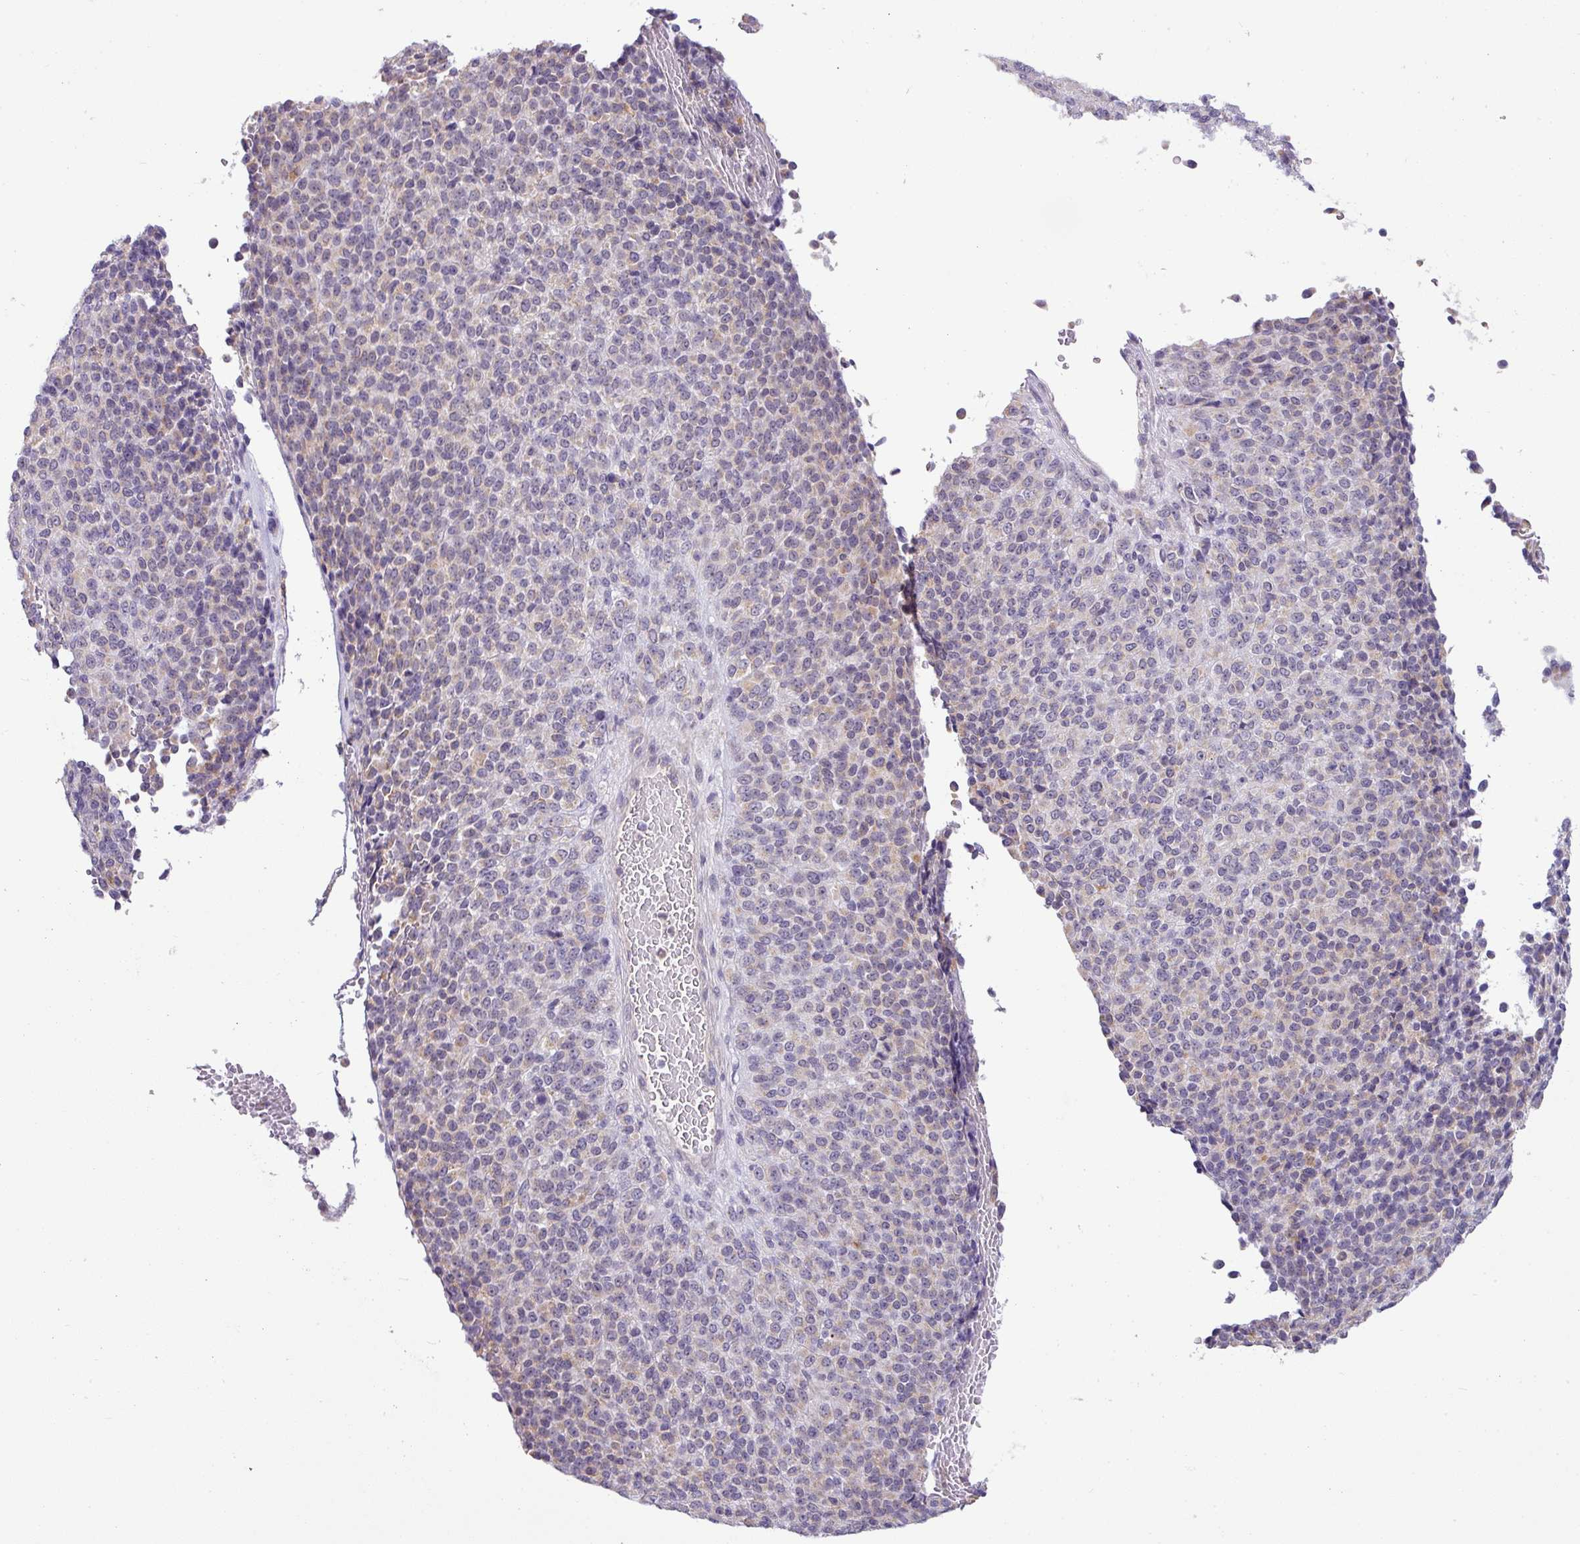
{"staining": {"intensity": "negative", "quantity": "none", "location": "none"}, "tissue": "melanoma", "cell_type": "Tumor cells", "image_type": "cancer", "snomed": [{"axis": "morphology", "description": "Malignant melanoma, Metastatic site"}, {"axis": "topography", "description": "Brain"}], "caption": "This is an immunohistochemistry (IHC) photomicrograph of malignant melanoma (metastatic site). There is no positivity in tumor cells.", "gene": "HBEGF", "patient": {"sex": "female", "age": 56}}